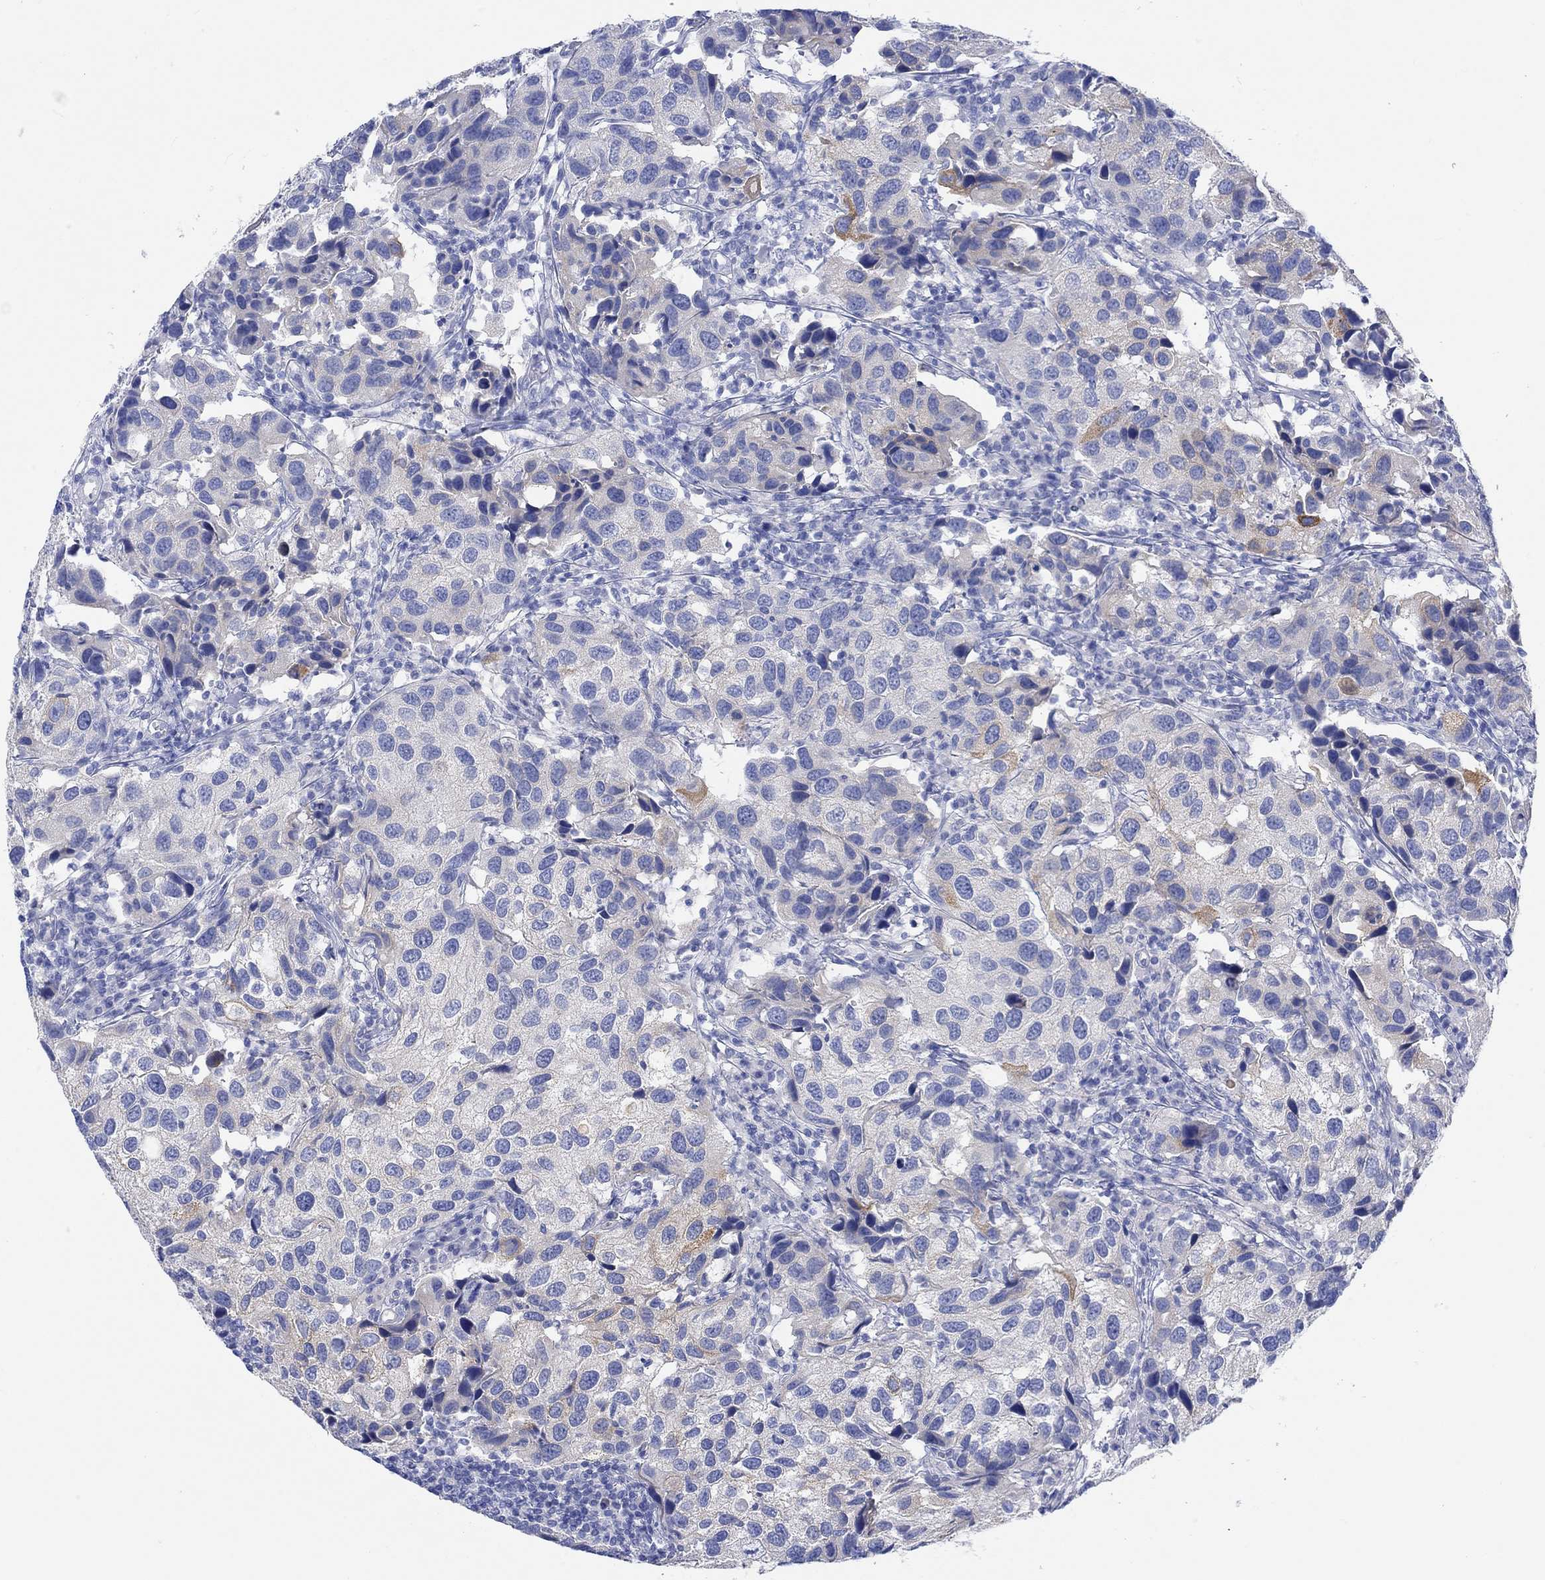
{"staining": {"intensity": "moderate", "quantity": "<25%", "location": "cytoplasmic/membranous"}, "tissue": "urothelial cancer", "cell_type": "Tumor cells", "image_type": "cancer", "snomed": [{"axis": "morphology", "description": "Urothelial carcinoma, High grade"}, {"axis": "topography", "description": "Urinary bladder"}], "caption": "Immunohistochemical staining of human urothelial cancer shows low levels of moderate cytoplasmic/membranous protein expression in approximately <25% of tumor cells.", "gene": "REEP6", "patient": {"sex": "male", "age": 79}}